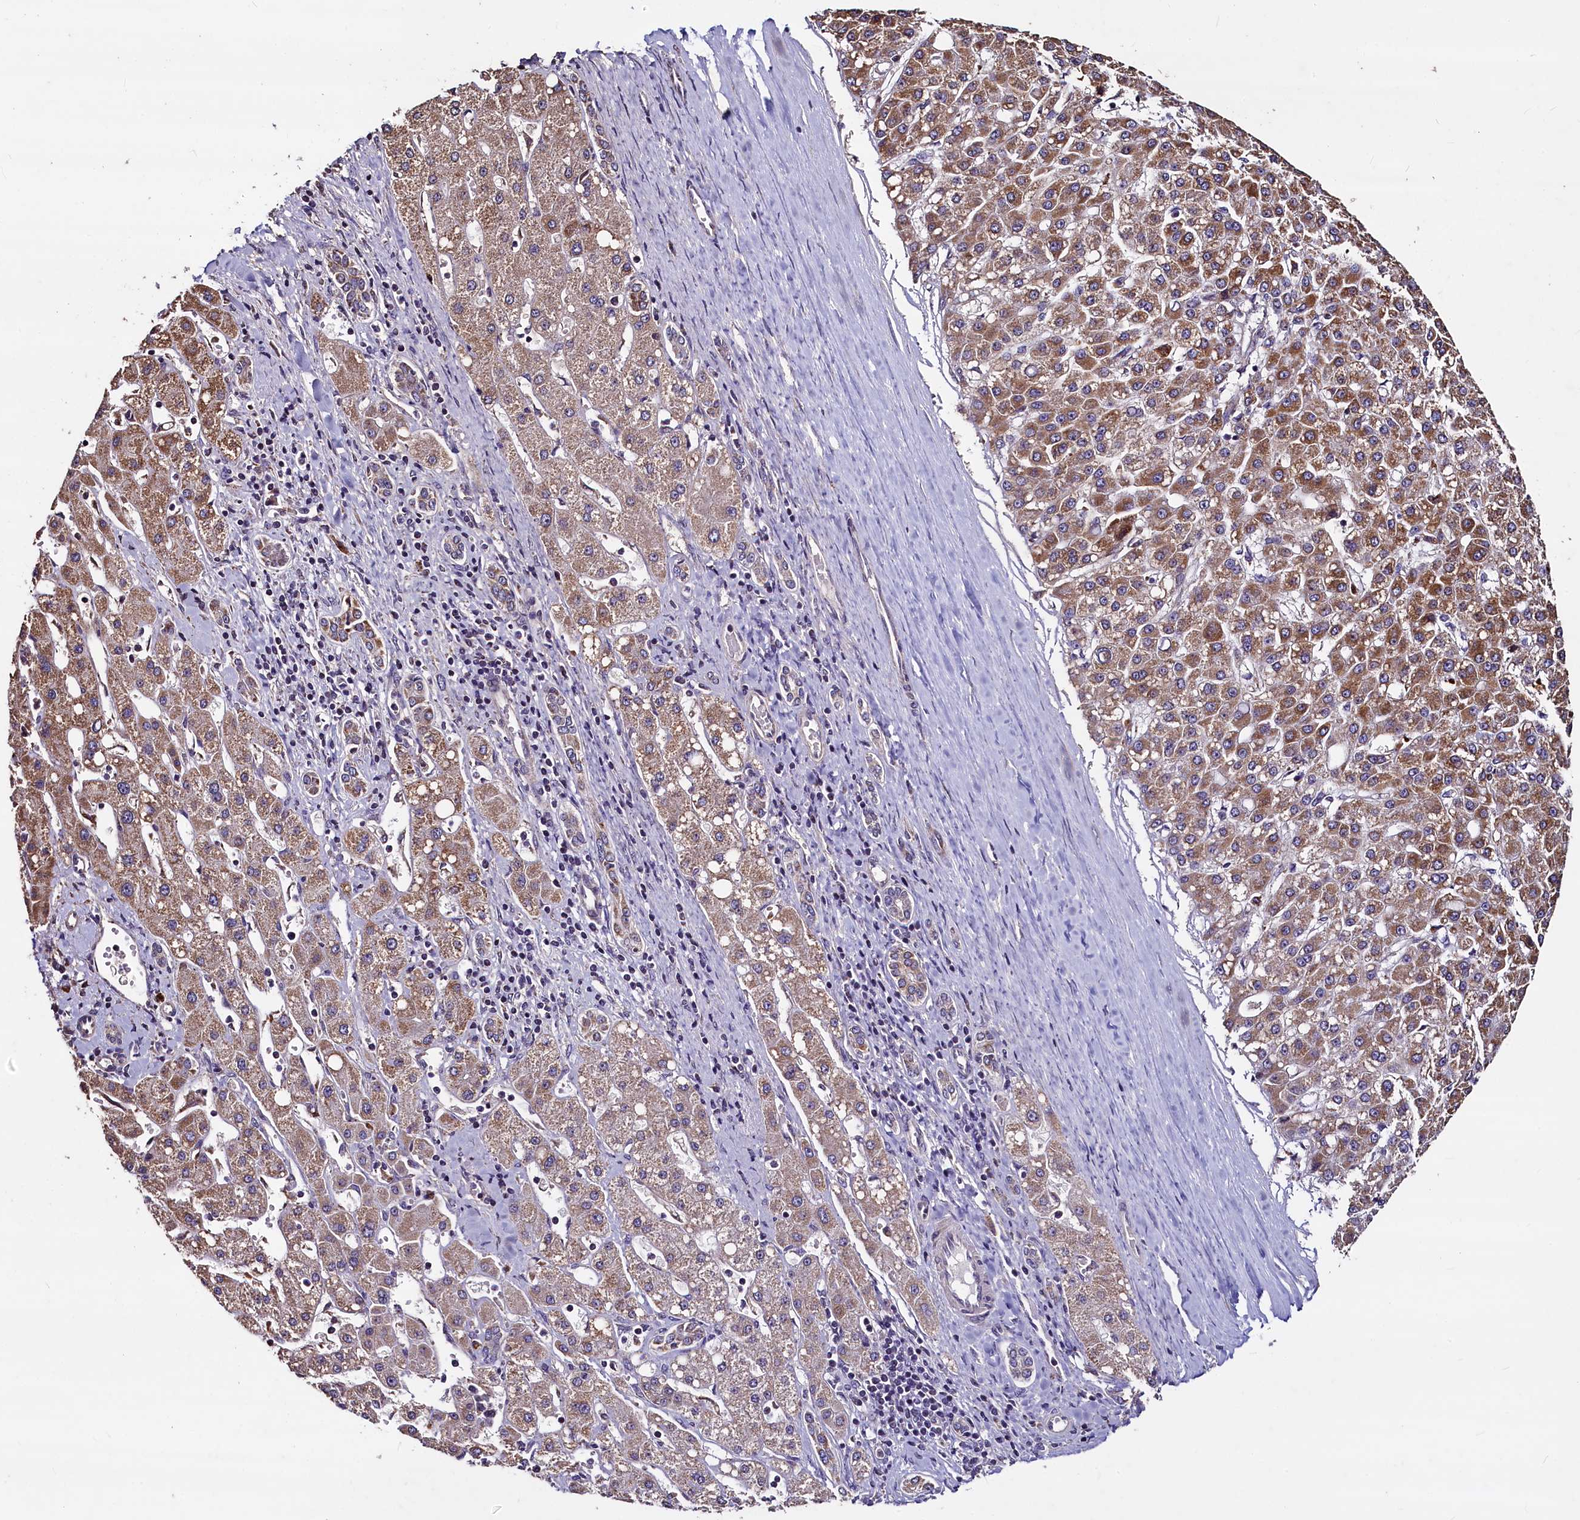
{"staining": {"intensity": "strong", "quantity": "25%-75%", "location": "cytoplasmic/membranous"}, "tissue": "liver cancer", "cell_type": "Tumor cells", "image_type": "cancer", "snomed": [{"axis": "morphology", "description": "Carcinoma, Hepatocellular, NOS"}, {"axis": "topography", "description": "Liver"}], "caption": "Immunohistochemistry staining of liver cancer, which demonstrates high levels of strong cytoplasmic/membranous positivity in about 25%-75% of tumor cells indicating strong cytoplasmic/membranous protein expression. The staining was performed using DAB (3,3'-diaminobenzidine) (brown) for protein detection and nuclei were counterstained in hematoxylin (blue).", "gene": "COQ9", "patient": {"sex": "male", "age": 67}}